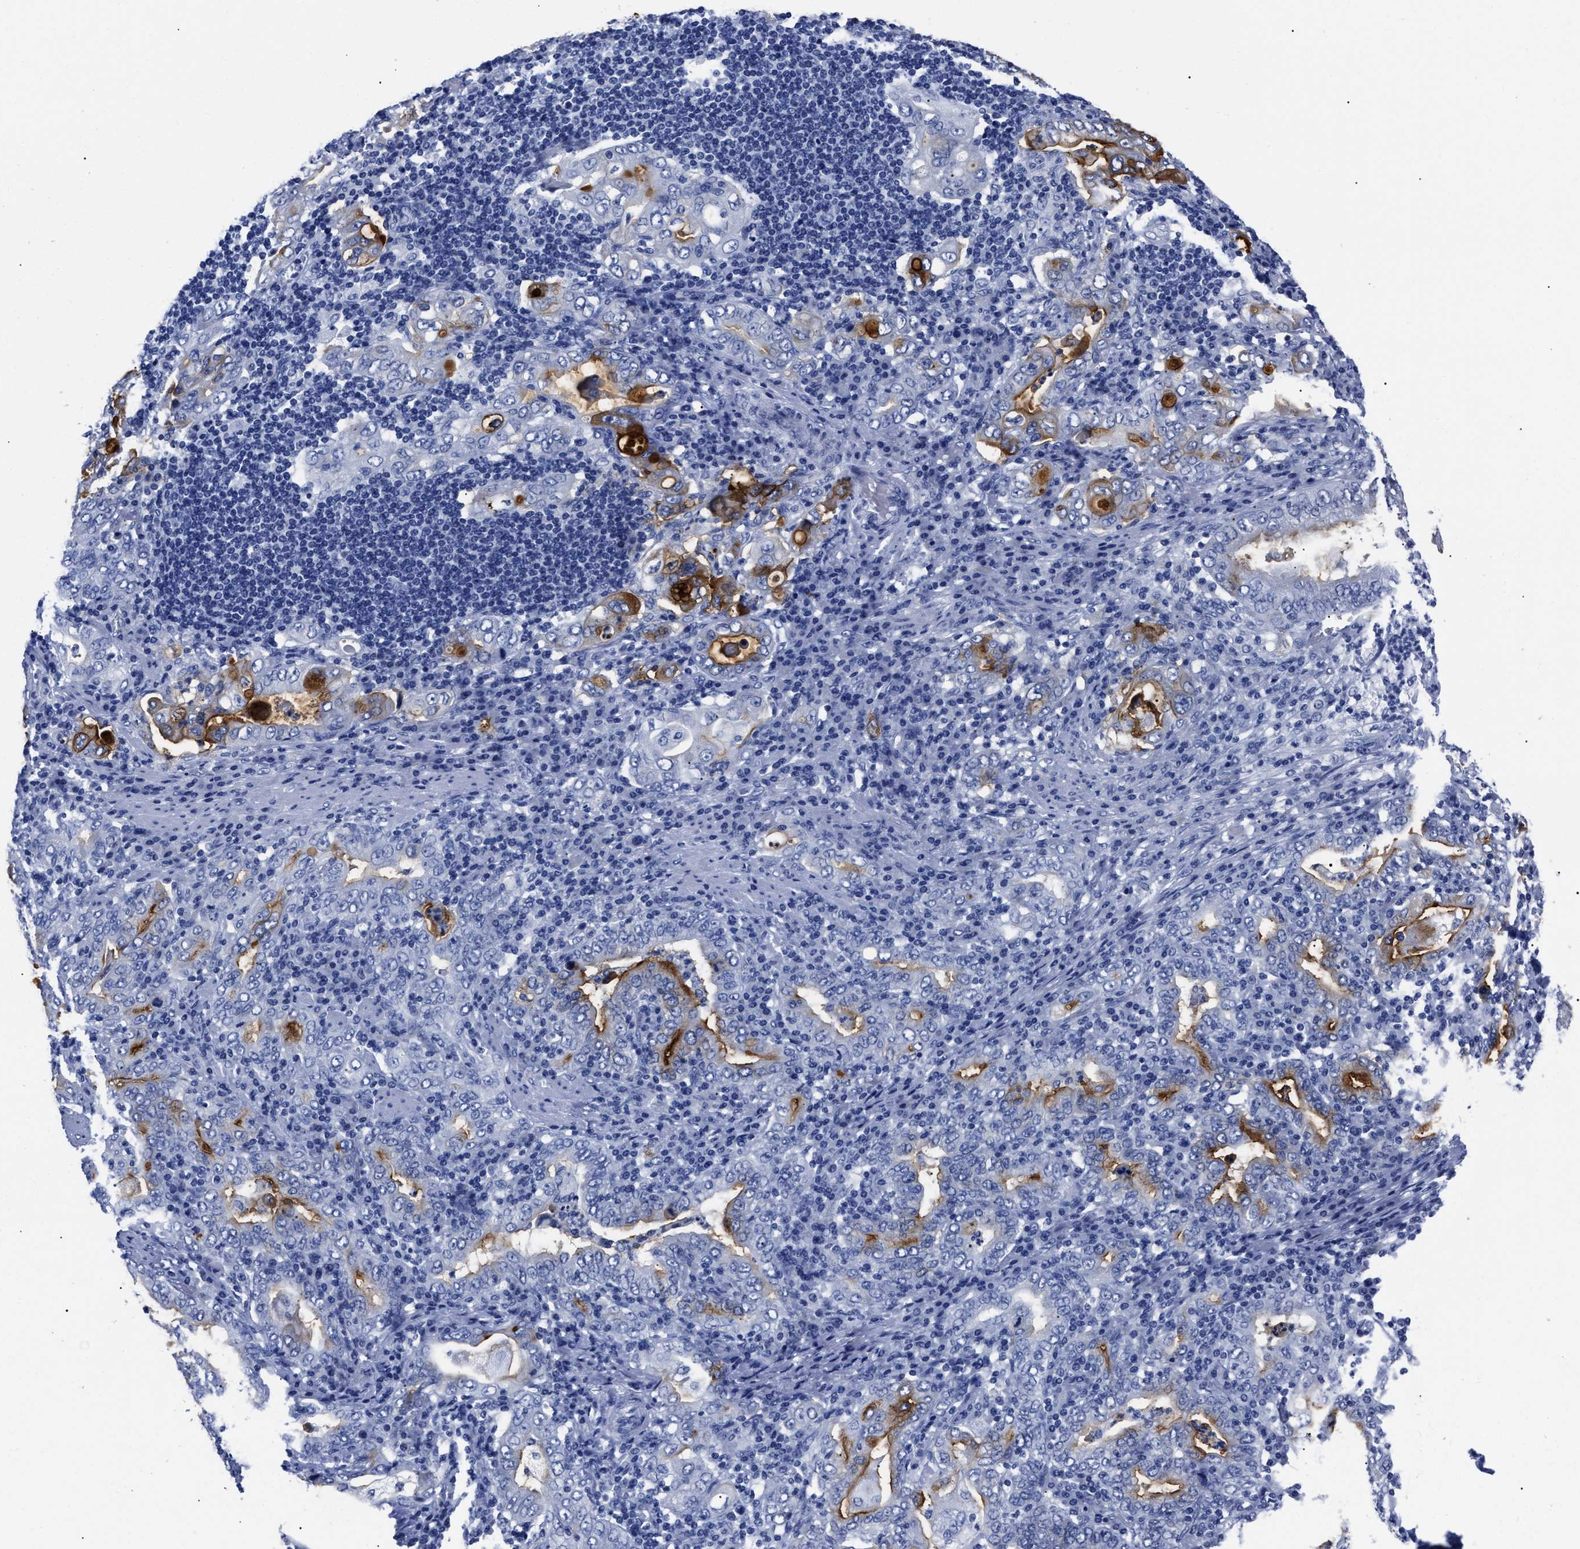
{"staining": {"intensity": "moderate", "quantity": "<25%", "location": "cytoplasmic/membranous"}, "tissue": "stomach cancer", "cell_type": "Tumor cells", "image_type": "cancer", "snomed": [{"axis": "morphology", "description": "Normal tissue, NOS"}, {"axis": "morphology", "description": "Adenocarcinoma, NOS"}, {"axis": "topography", "description": "Esophagus"}, {"axis": "topography", "description": "Stomach, upper"}, {"axis": "topography", "description": "Peripheral nerve tissue"}], "caption": "Immunohistochemical staining of human stomach cancer shows low levels of moderate cytoplasmic/membranous expression in approximately <25% of tumor cells.", "gene": "ALPG", "patient": {"sex": "male", "age": 62}}